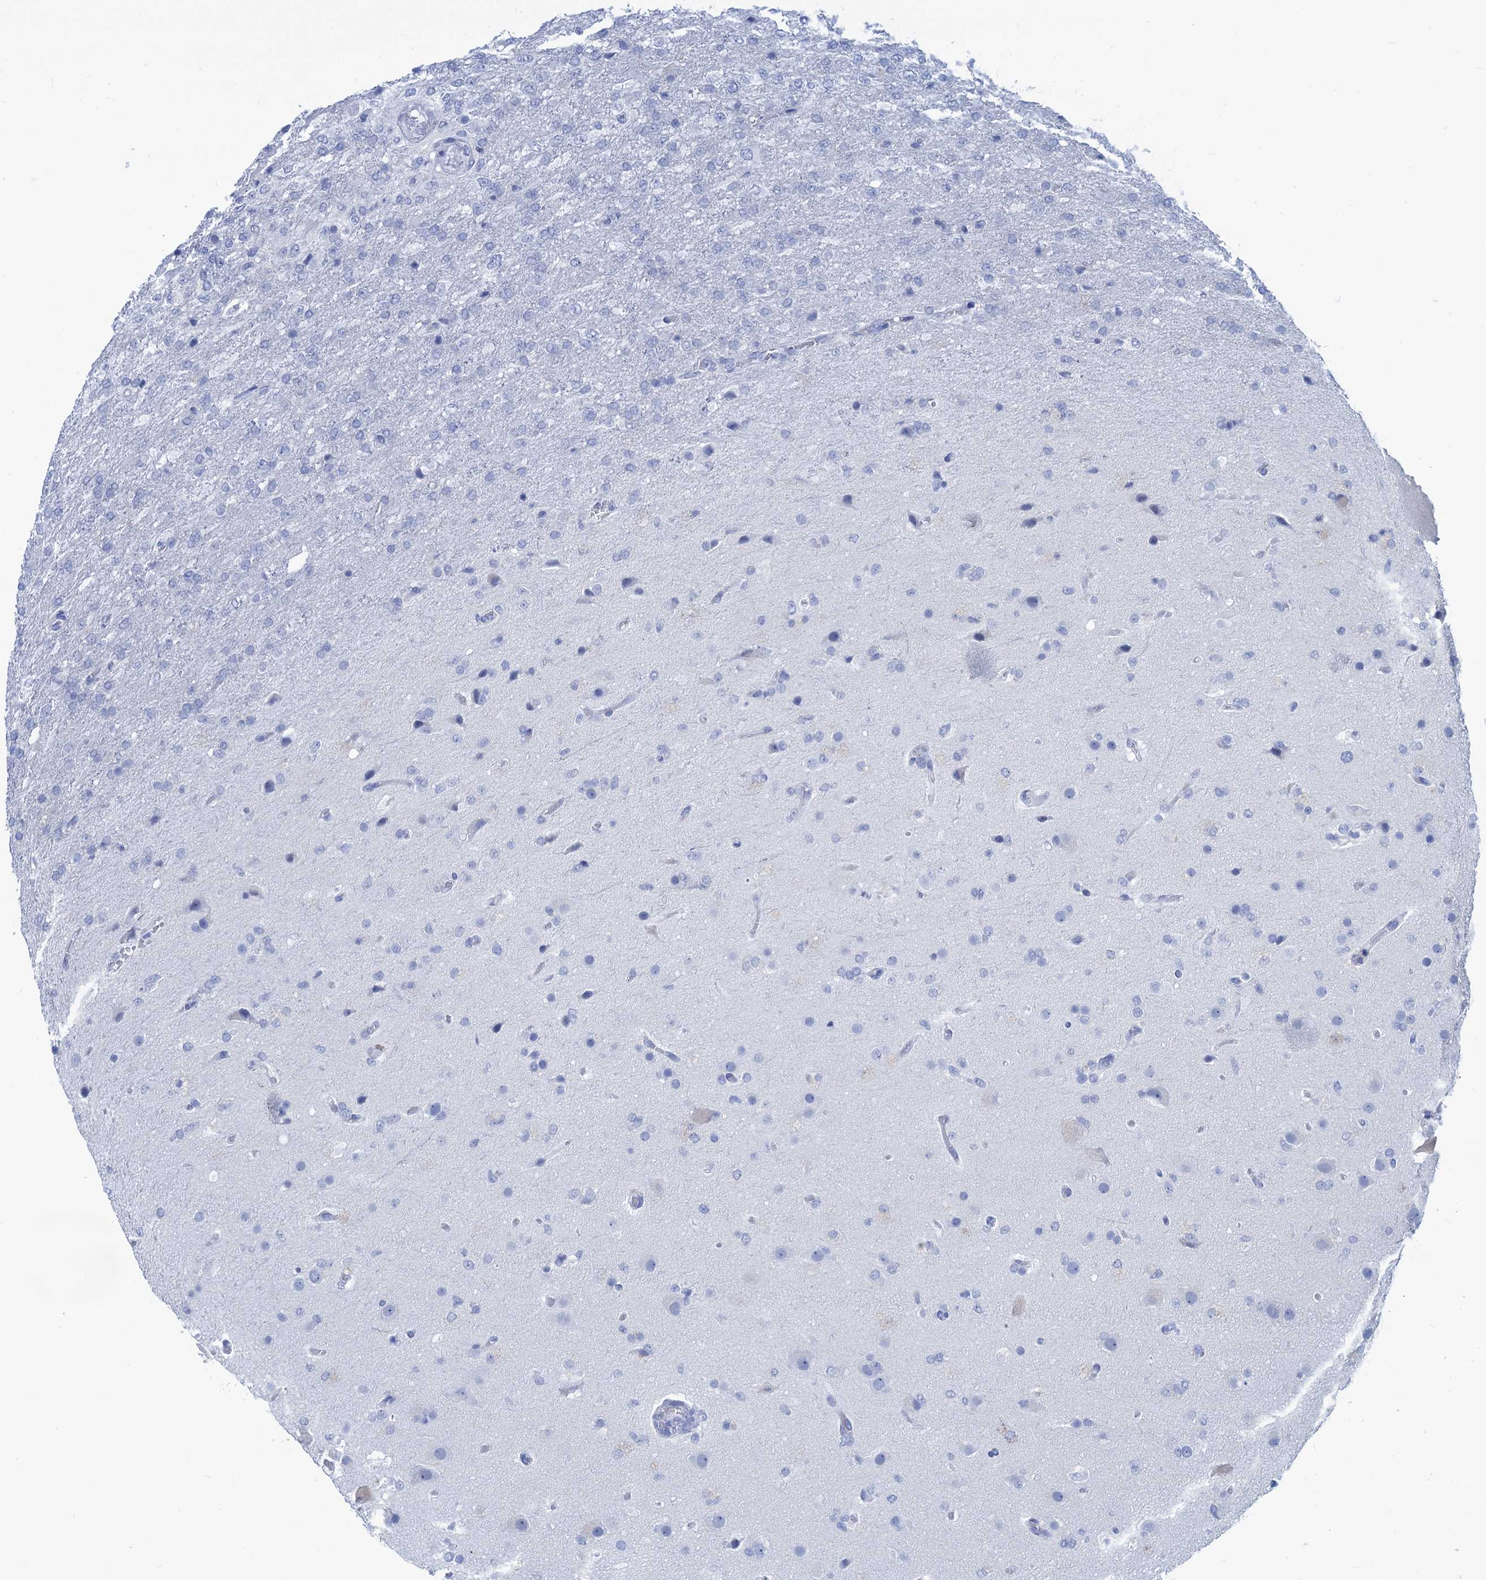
{"staining": {"intensity": "negative", "quantity": "none", "location": "none"}, "tissue": "glioma", "cell_type": "Tumor cells", "image_type": "cancer", "snomed": [{"axis": "morphology", "description": "Glioma, malignant, High grade"}, {"axis": "topography", "description": "Brain"}], "caption": "Immunohistochemical staining of glioma displays no significant expression in tumor cells.", "gene": "CABYR", "patient": {"sex": "female", "age": 74}}